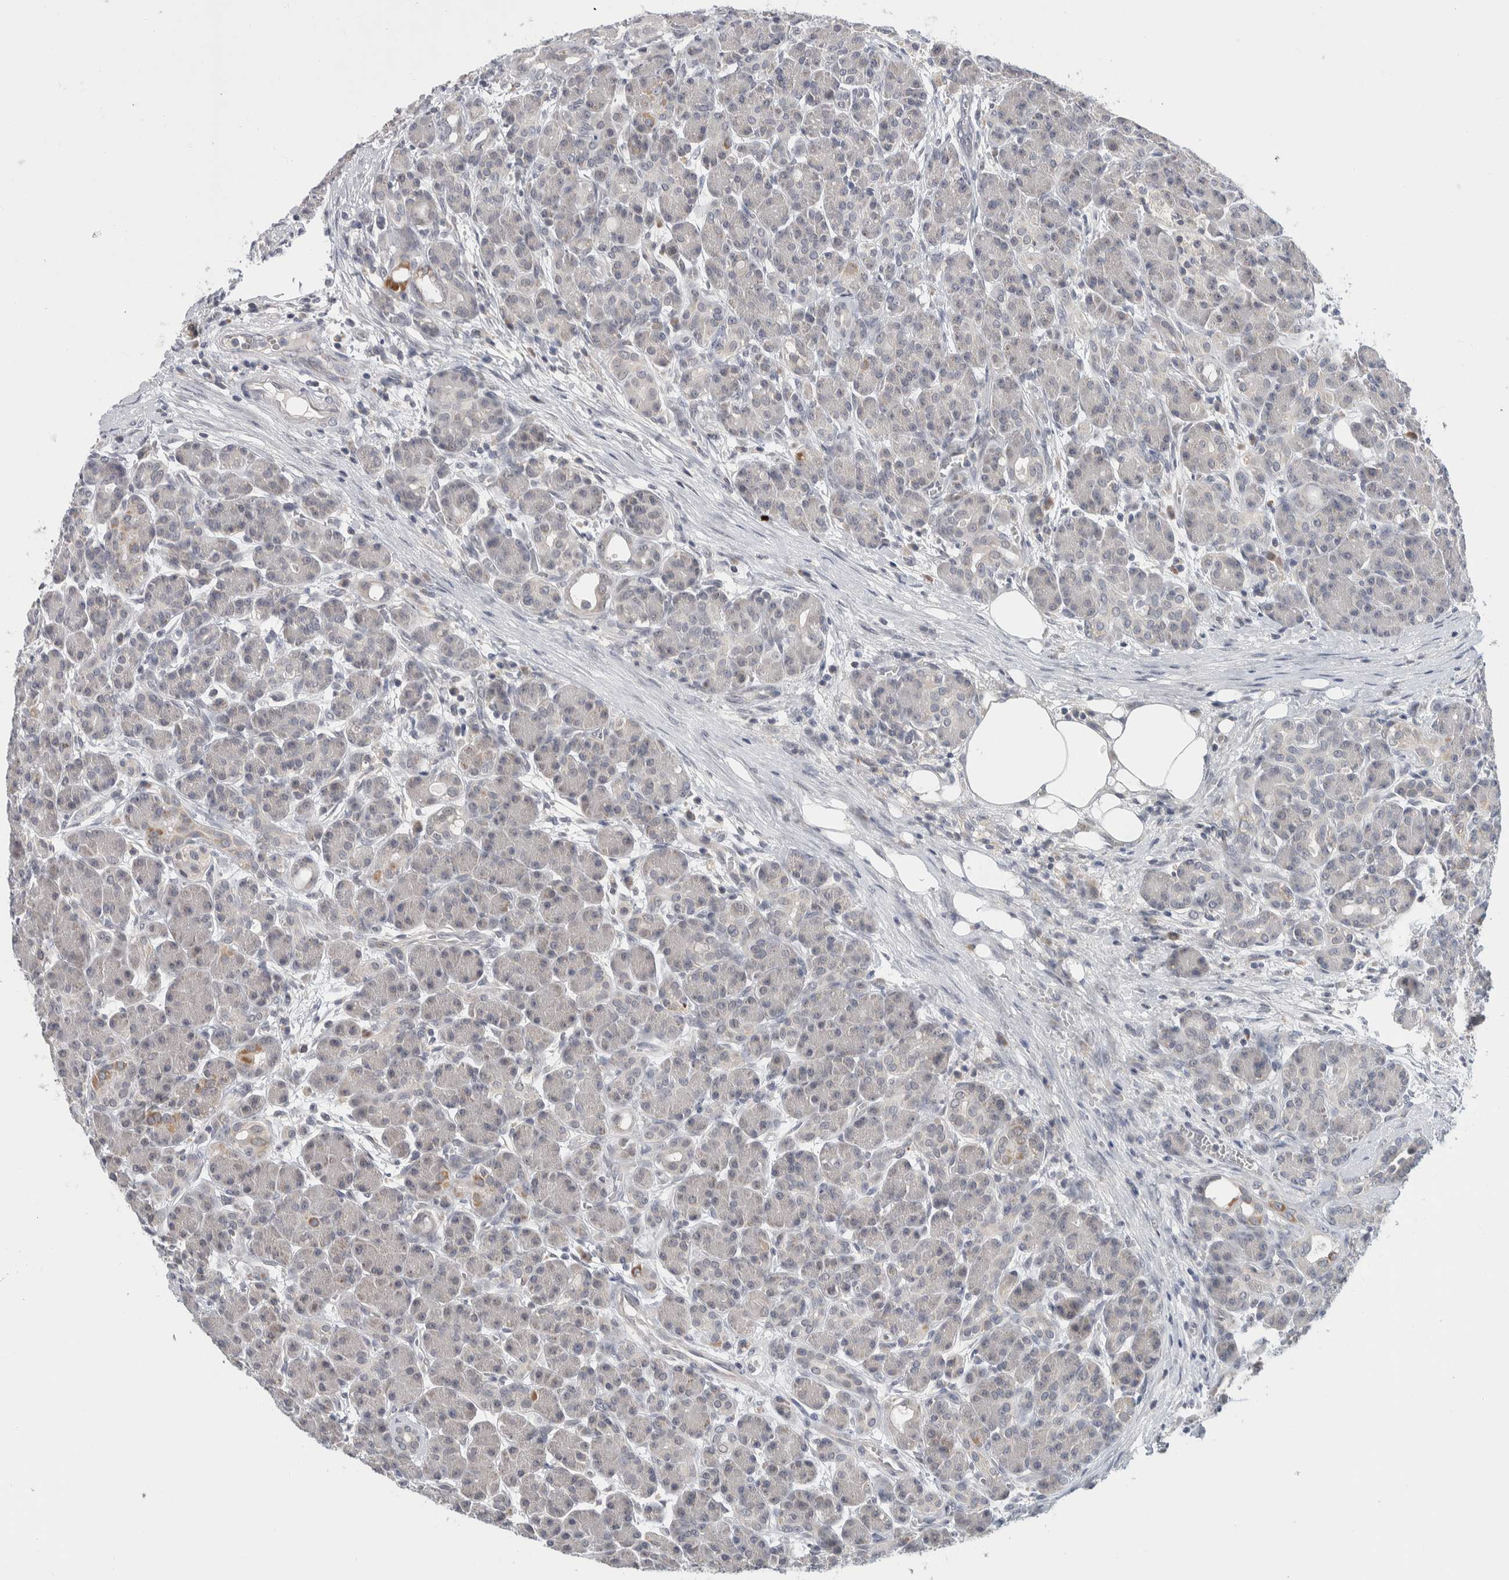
{"staining": {"intensity": "weak", "quantity": "25%-75%", "location": "cytoplasmic/membranous"}, "tissue": "pancreas", "cell_type": "Exocrine glandular cells", "image_type": "normal", "snomed": [{"axis": "morphology", "description": "Normal tissue, NOS"}, {"axis": "topography", "description": "Pancreas"}], "caption": "Protein positivity by immunohistochemistry shows weak cytoplasmic/membranous expression in approximately 25%-75% of exocrine glandular cells in benign pancreas.", "gene": "SHPK", "patient": {"sex": "male", "age": 63}}